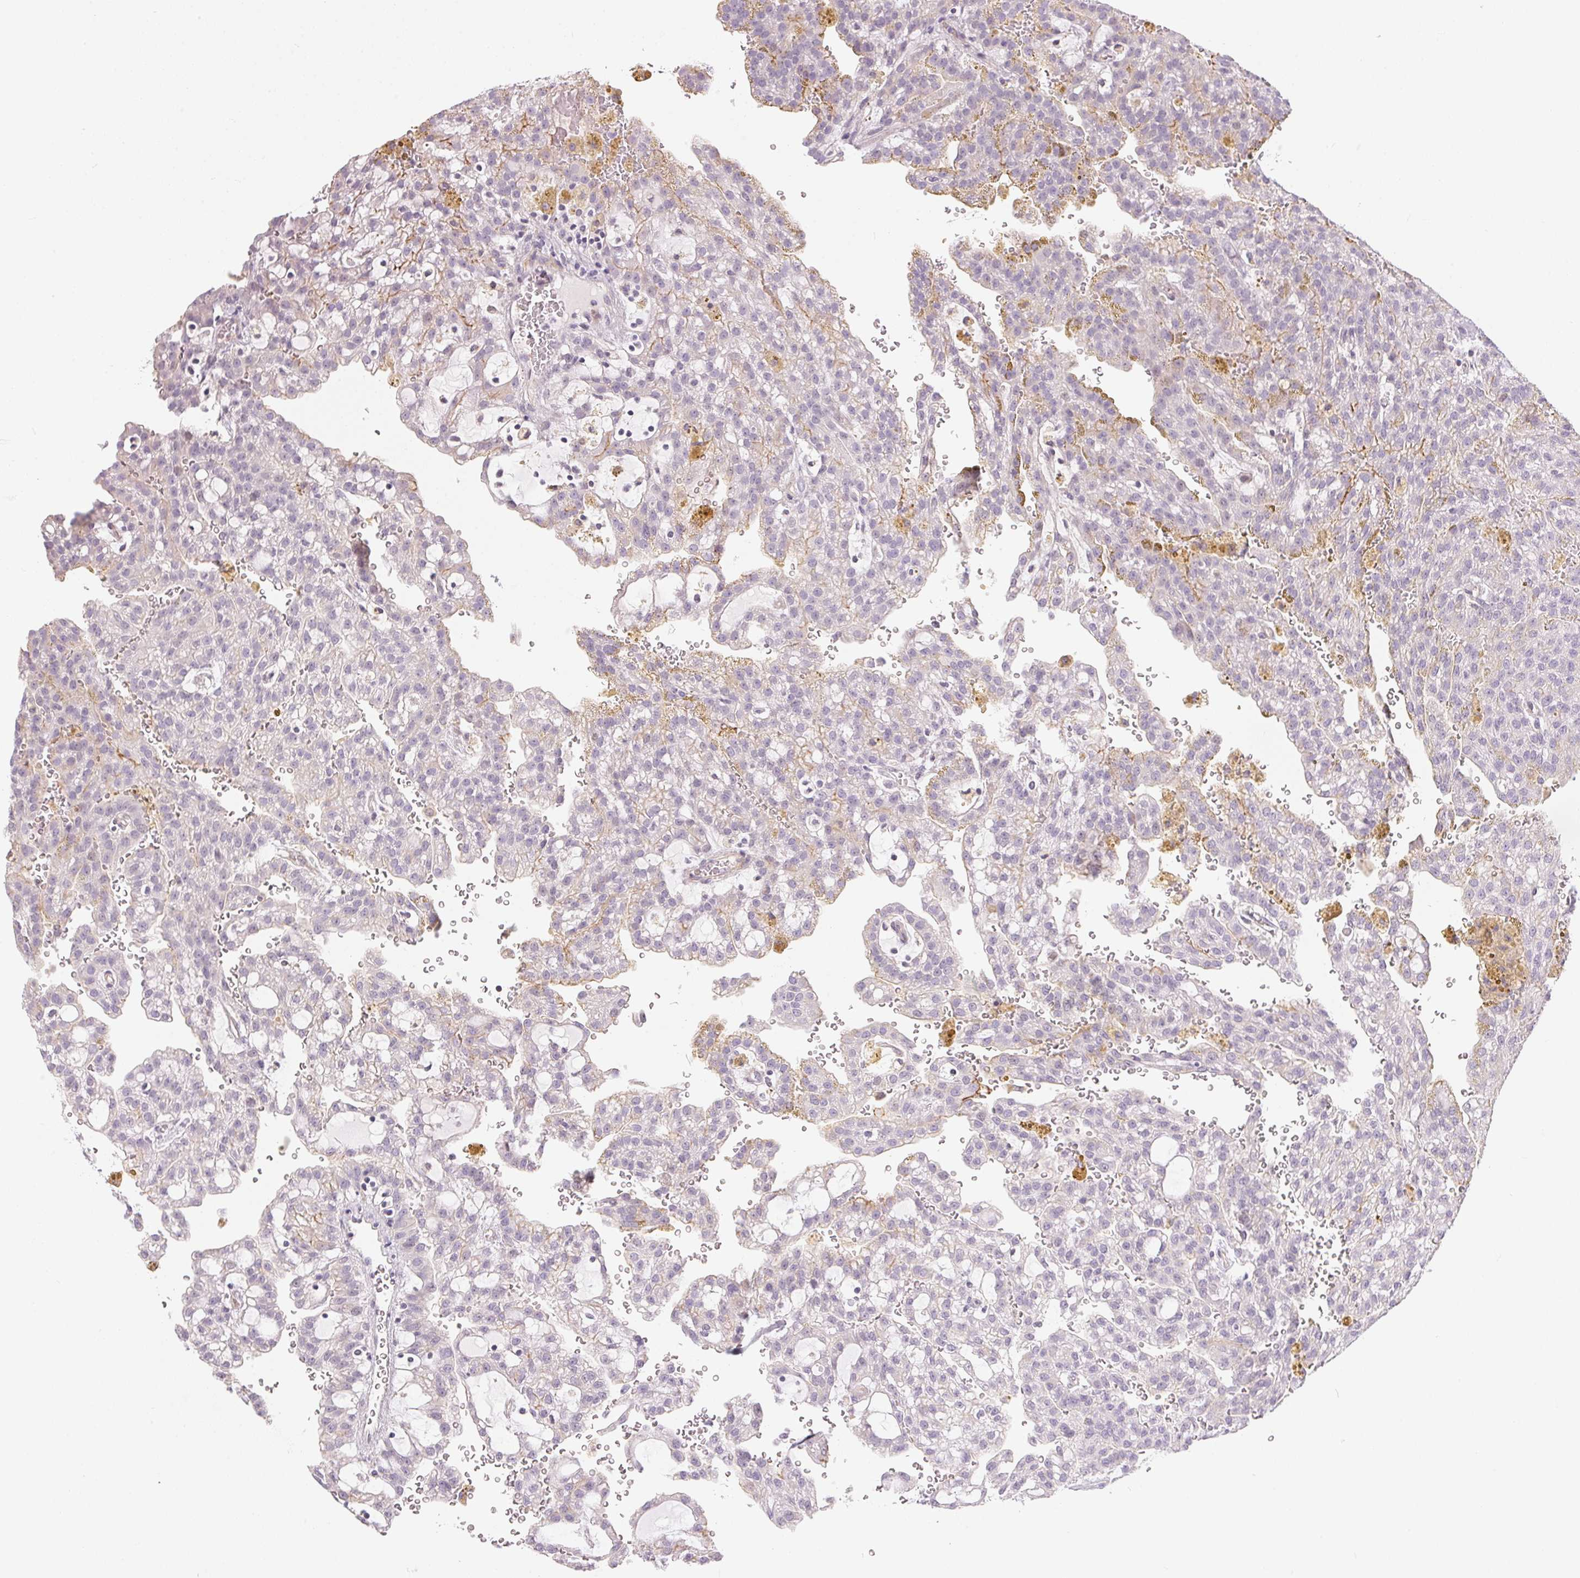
{"staining": {"intensity": "negative", "quantity": "none", "location": "none"}, "tissue": "renal cancer", "cell_type": "Tumor cells", "image_type": "cancer", "snomed": [{"axis": "morphology", "description": "Adenocarcinoma, NOS"}, {"axis": "topography", "description": "Kidney"}], "caption": "High power microscopy histopathology image of an IHC image of renal cancer (adenocarcinoma), revealing no significant positivity in tumor cells.", "gene": "GDAP1L1", "patient": {"sex": "male", "age": 63}}